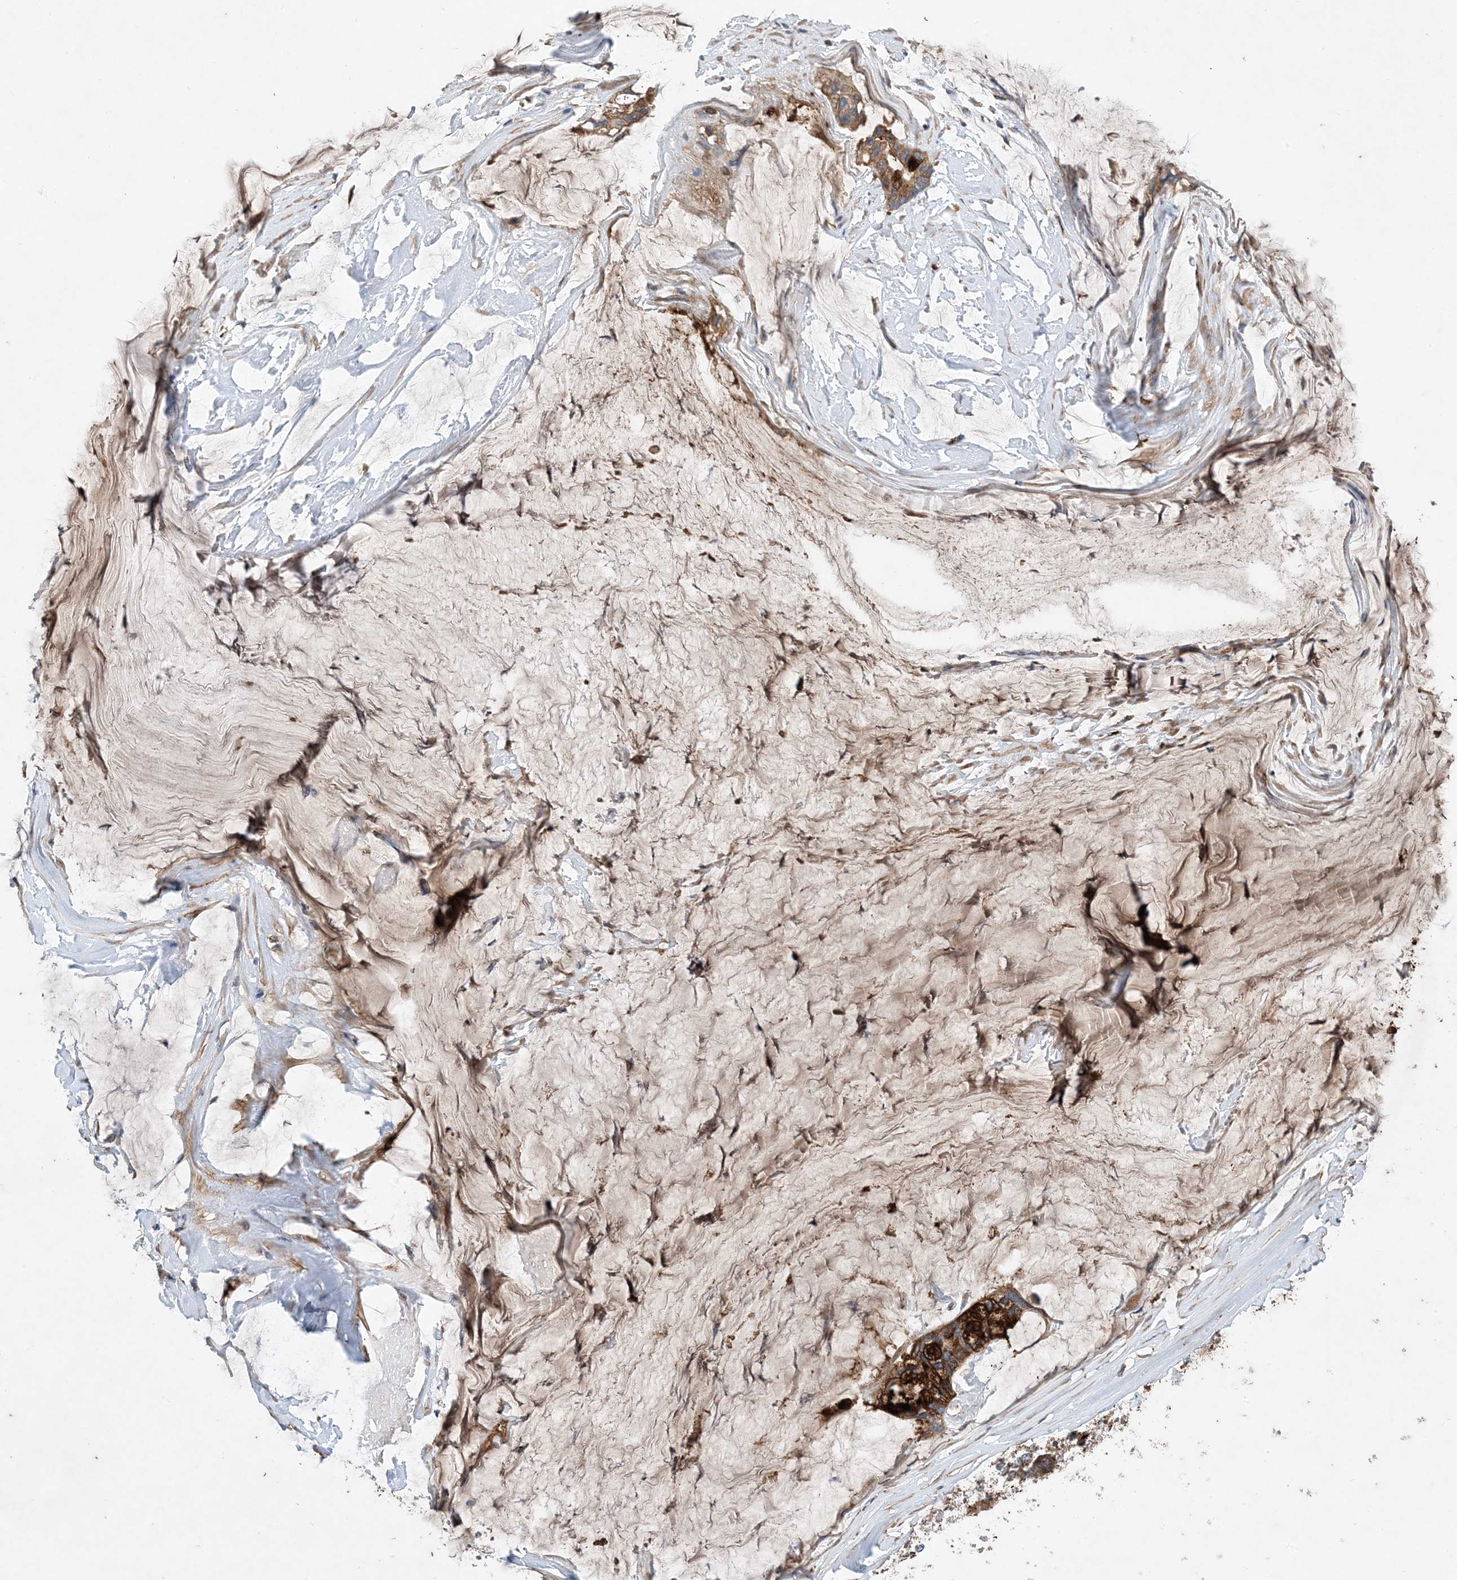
{"staining": {"intensity": "strong", "quantity": ">75%", "location": "cytoplasmic/membranous"}, "tissue": "ovarian cancer", "cell_type": "Tumor cells", "image_type": "cancer", "snomed": [{"axis": "morphology", "description": "Cystadenocarcinoma, mucinous, NOS"}, {"axis": "topography", "description": "Ovary"}], "caption": "Ovarian mucinous cystadenocarcinoma tissue exhibits strong cytoplasmic/membranous positivity in about >75% of tumor cells, visualized by immunohistochemistry.", "gene": "STK19", "patient": {"sex": "female", "age": 39}}